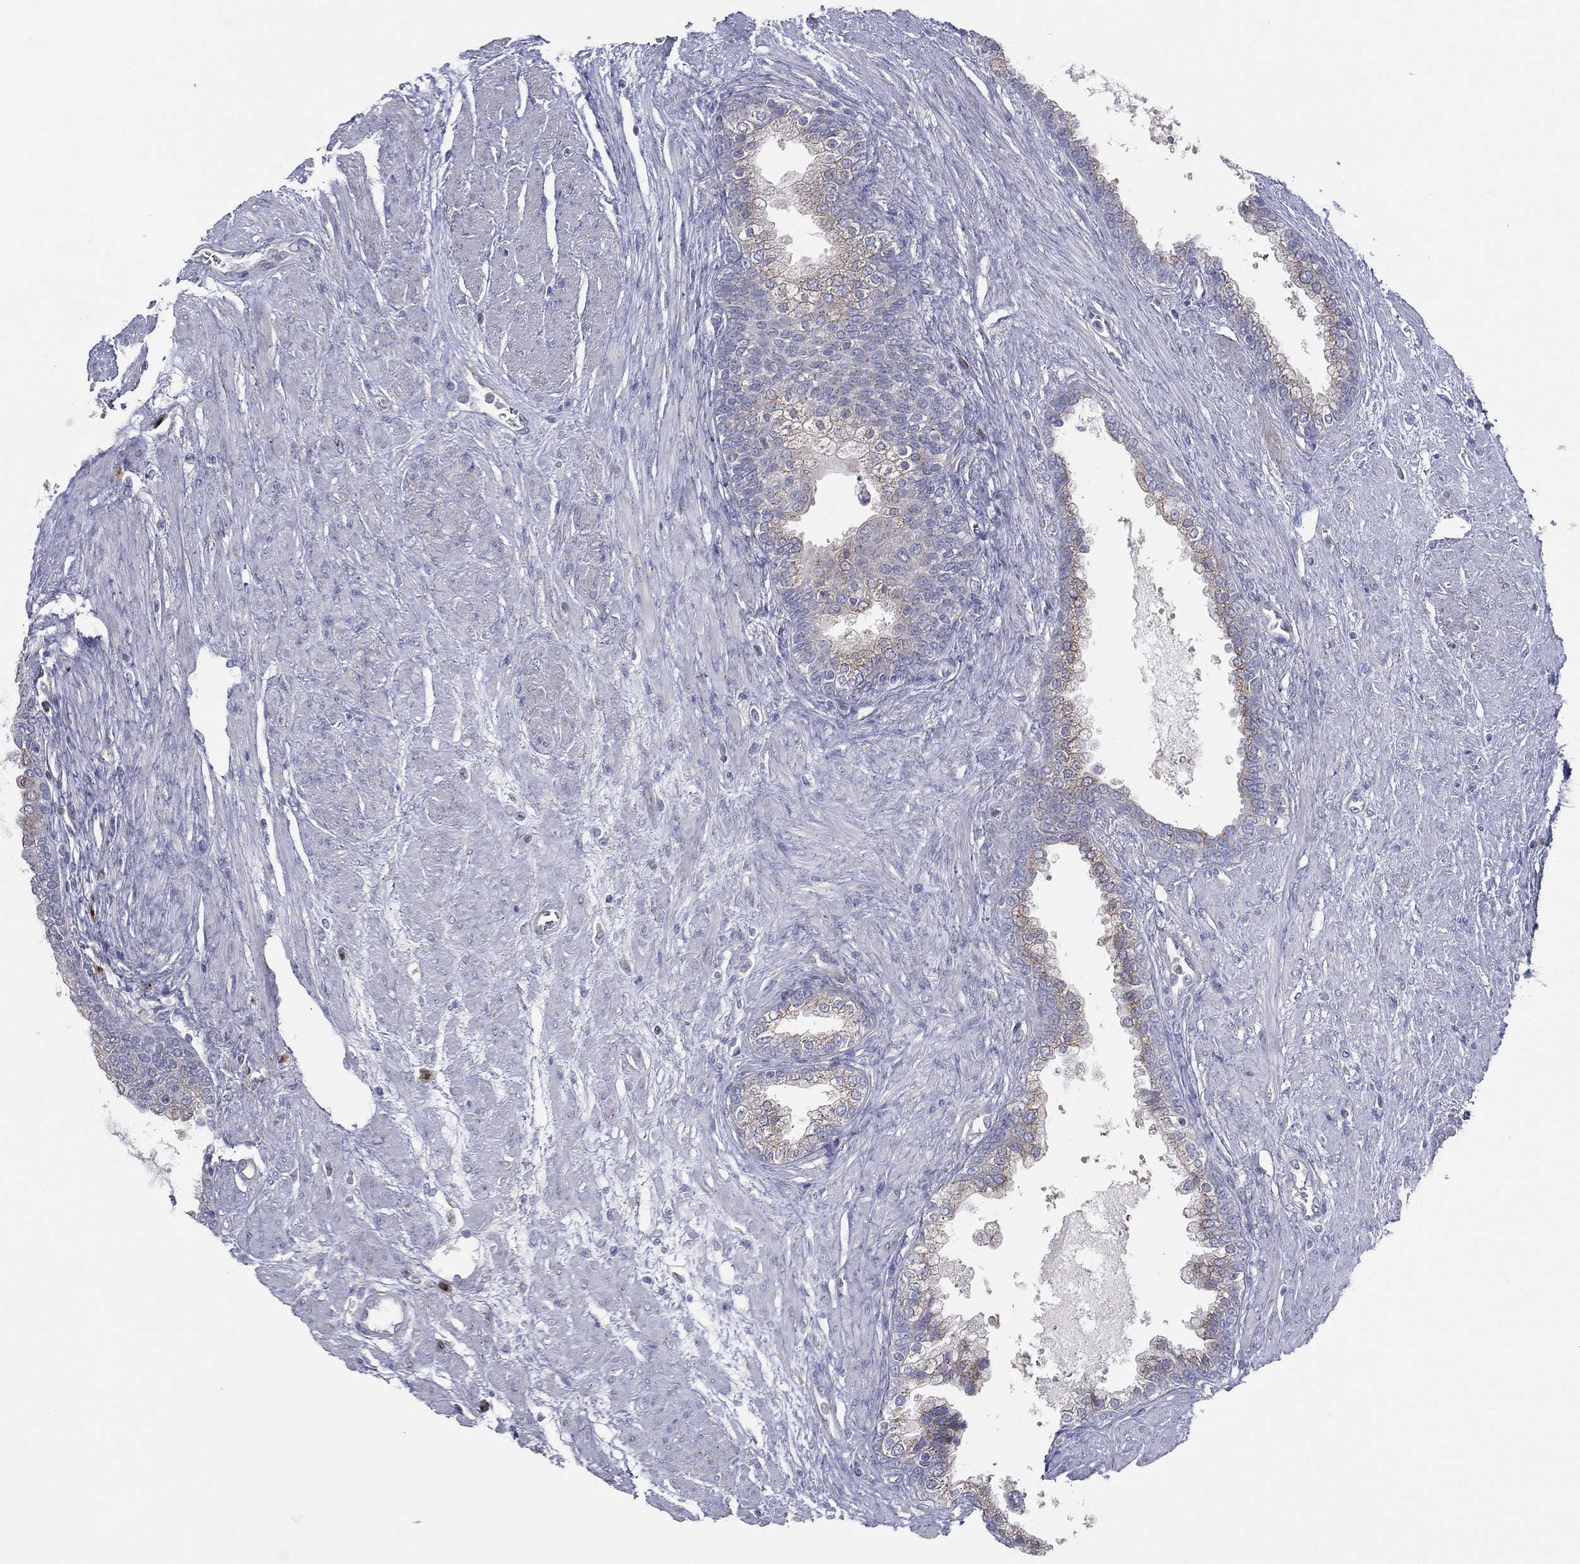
{"staining": {"intensity": "weak", "quantity": "<25%", "location": "cytoplasmic/membranous"}, "tissue": "prostate cancer", "cell_type": "Tumor cells", "image_type": "cancer", "snomed": [{"axis": "morphology", "description": "Adenocarcinoma, NOS"}, {"axis": "topography", "description": "Prostate and seminal vesicle, NOS"}, {"axis": "topography", "description": "Prostate"}], "caption": "Photomicrograph shows no significant protein positivity in tumor cells of adenocarcinoma (prostate).", "gene": "ATP8A2", "patient": {"sex": "male", "age": 62}}